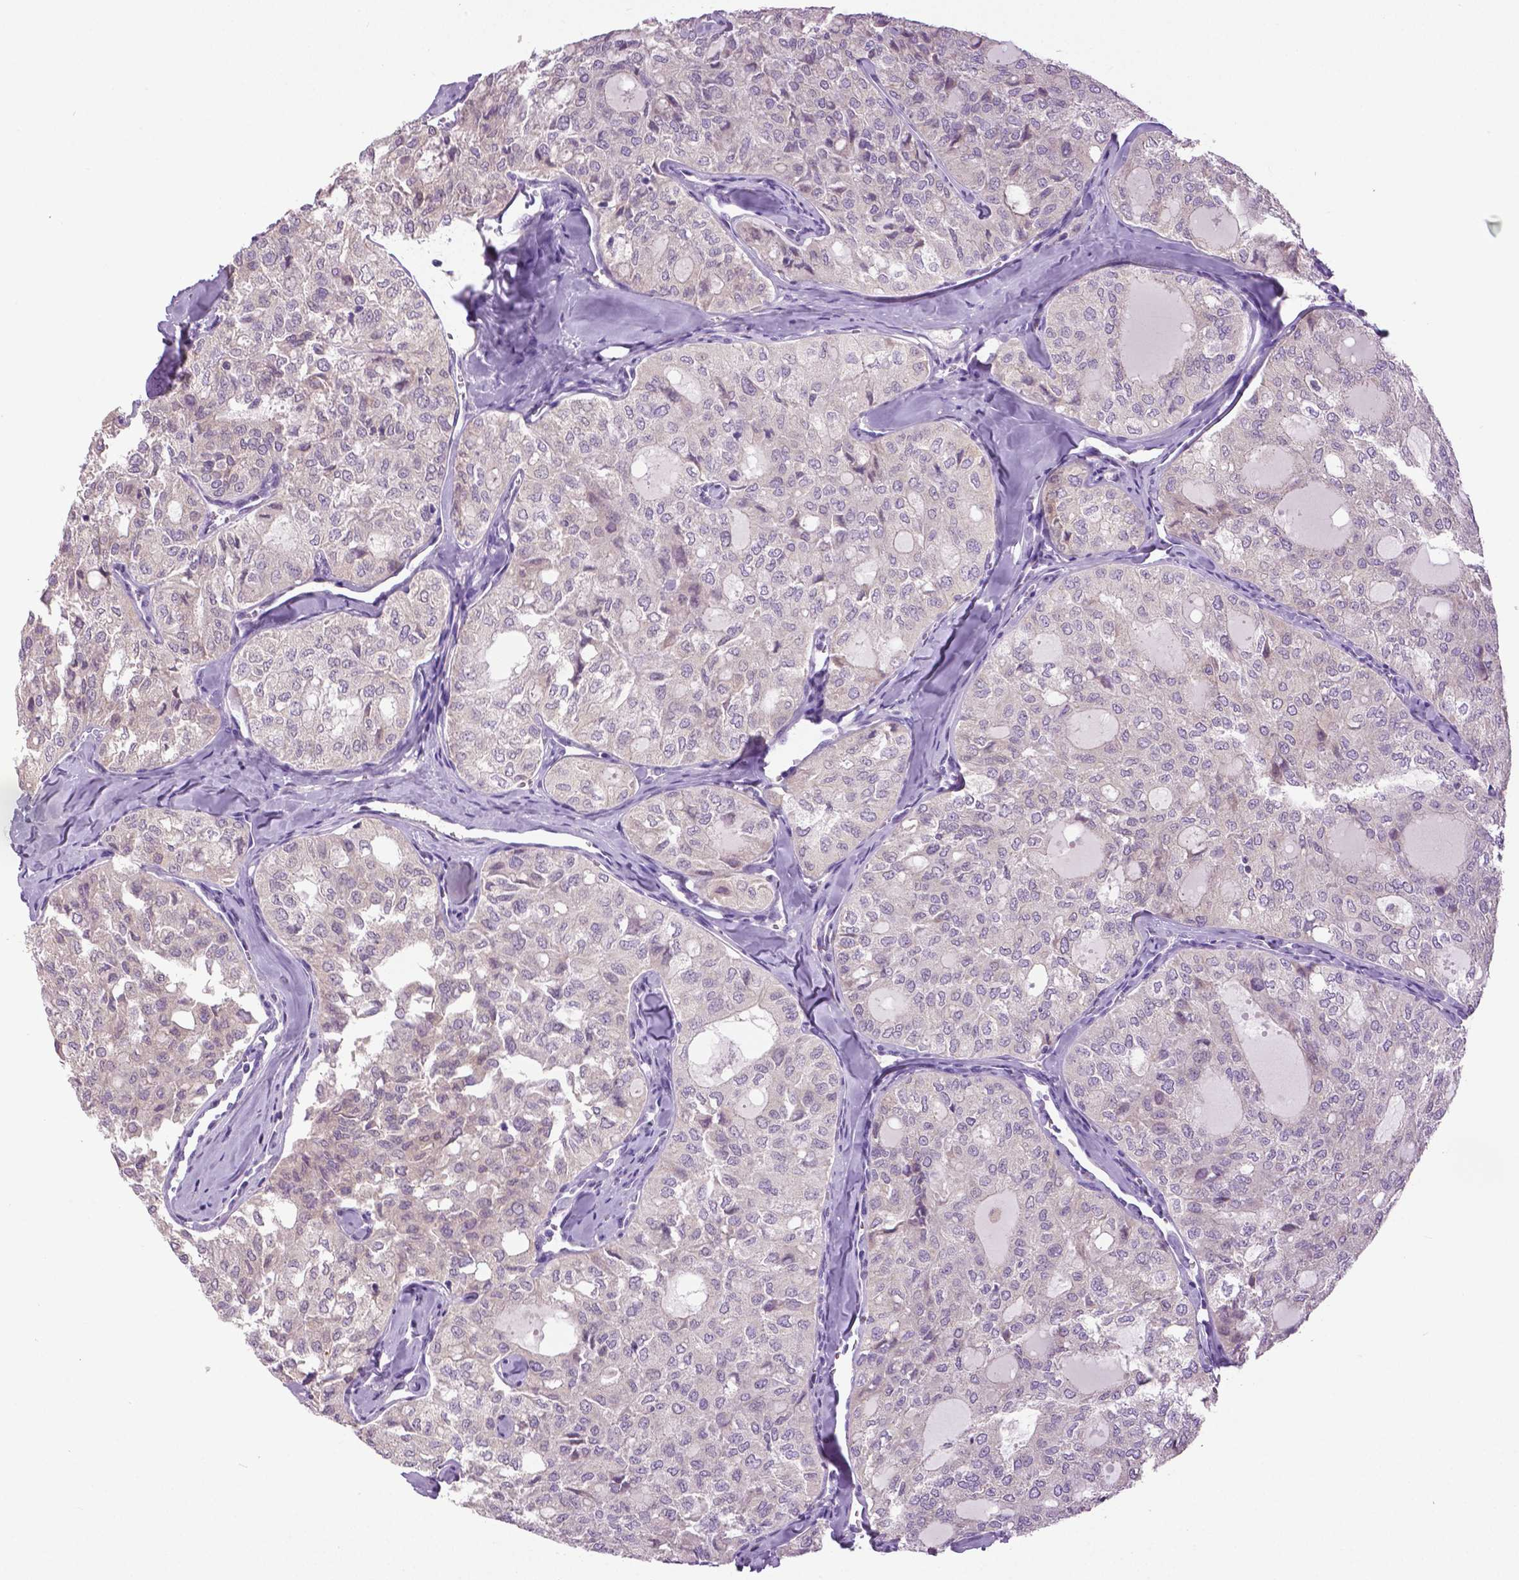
{"staining": {"intensity": "negative", "quantity": "none", "location": "none"}, "tissue": "thyroid cancer", "cell_type": "Tumor cells", "image_type": "cancer", "snomed": [{"axis": "morphology", "description": "Follicular adenoma carcinoma, NOS"}, {"axis": "topography", "description": "Thyroid gland"}], "caption": "An immunohistochemistry image of thyroid cancer (follicular adenoma carcinoma) is shown. There is no staining in tumor cells of thyroid cancer (follicular adenoma carcinoma).", "gene": "DNAH12", "patient": {"sex": "male", "age": 75}}